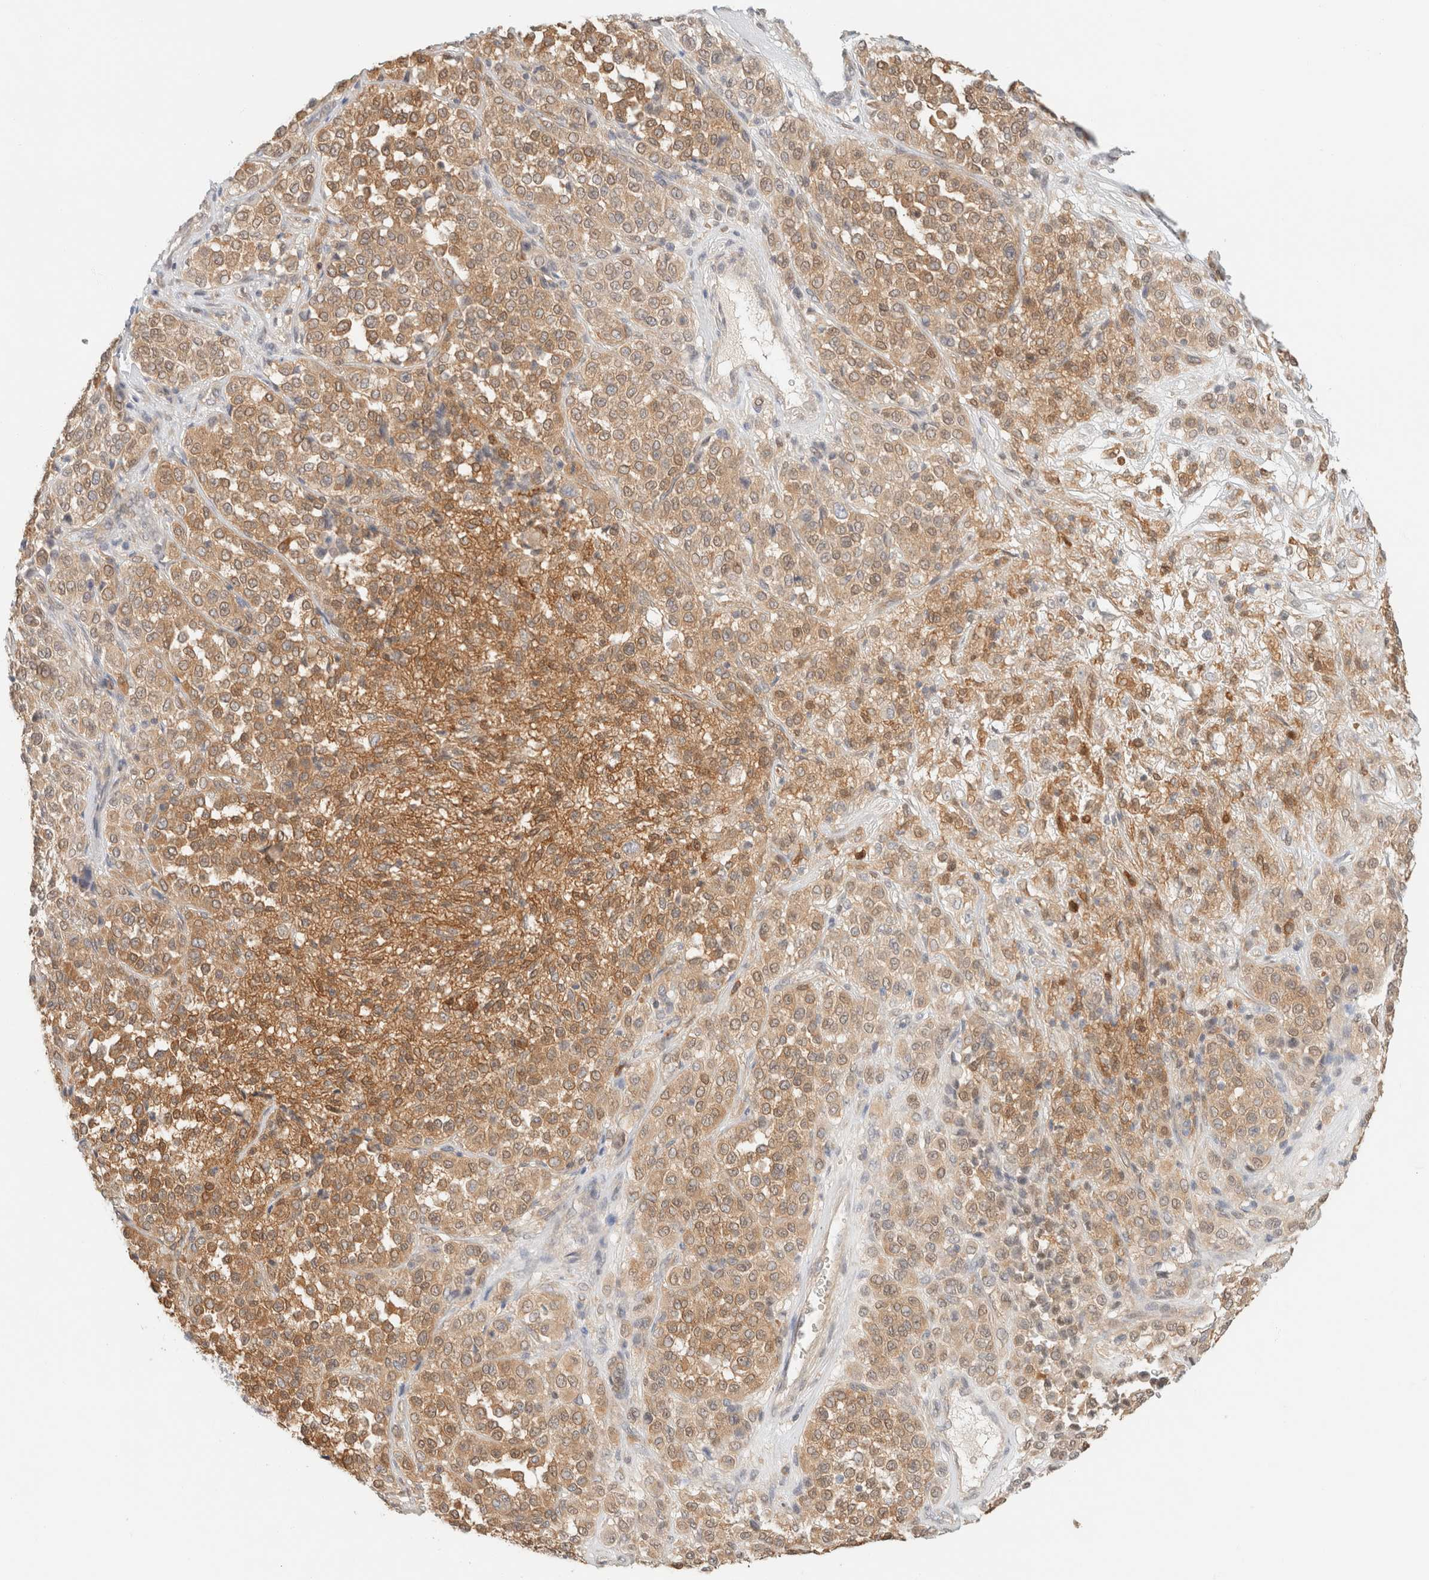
{"staining": {"intensity": "moderate", "quantity": ">75%", "location": "cytoplasmic/membranous"}, "tissue": "melanoma", "cell_type": "Tumor cells", "image_type": "cancer", "snomed": [{"axis": "morphology", "description": "Malignant melanoma, Metastatic site"}, {"axis": "topography", "description": "Pancreas"}], "caption": "A high-resolution histopathology image shows immunohistochemistry (IHC) staining of malignant melanoma (metastatic site), which displays moderate cytoplasmic/membranous staining in about >75% of tumor cells. Nuclei are stained in blue.", "gene": "GPI", "patient": {"sex": "female", "age": 30}}